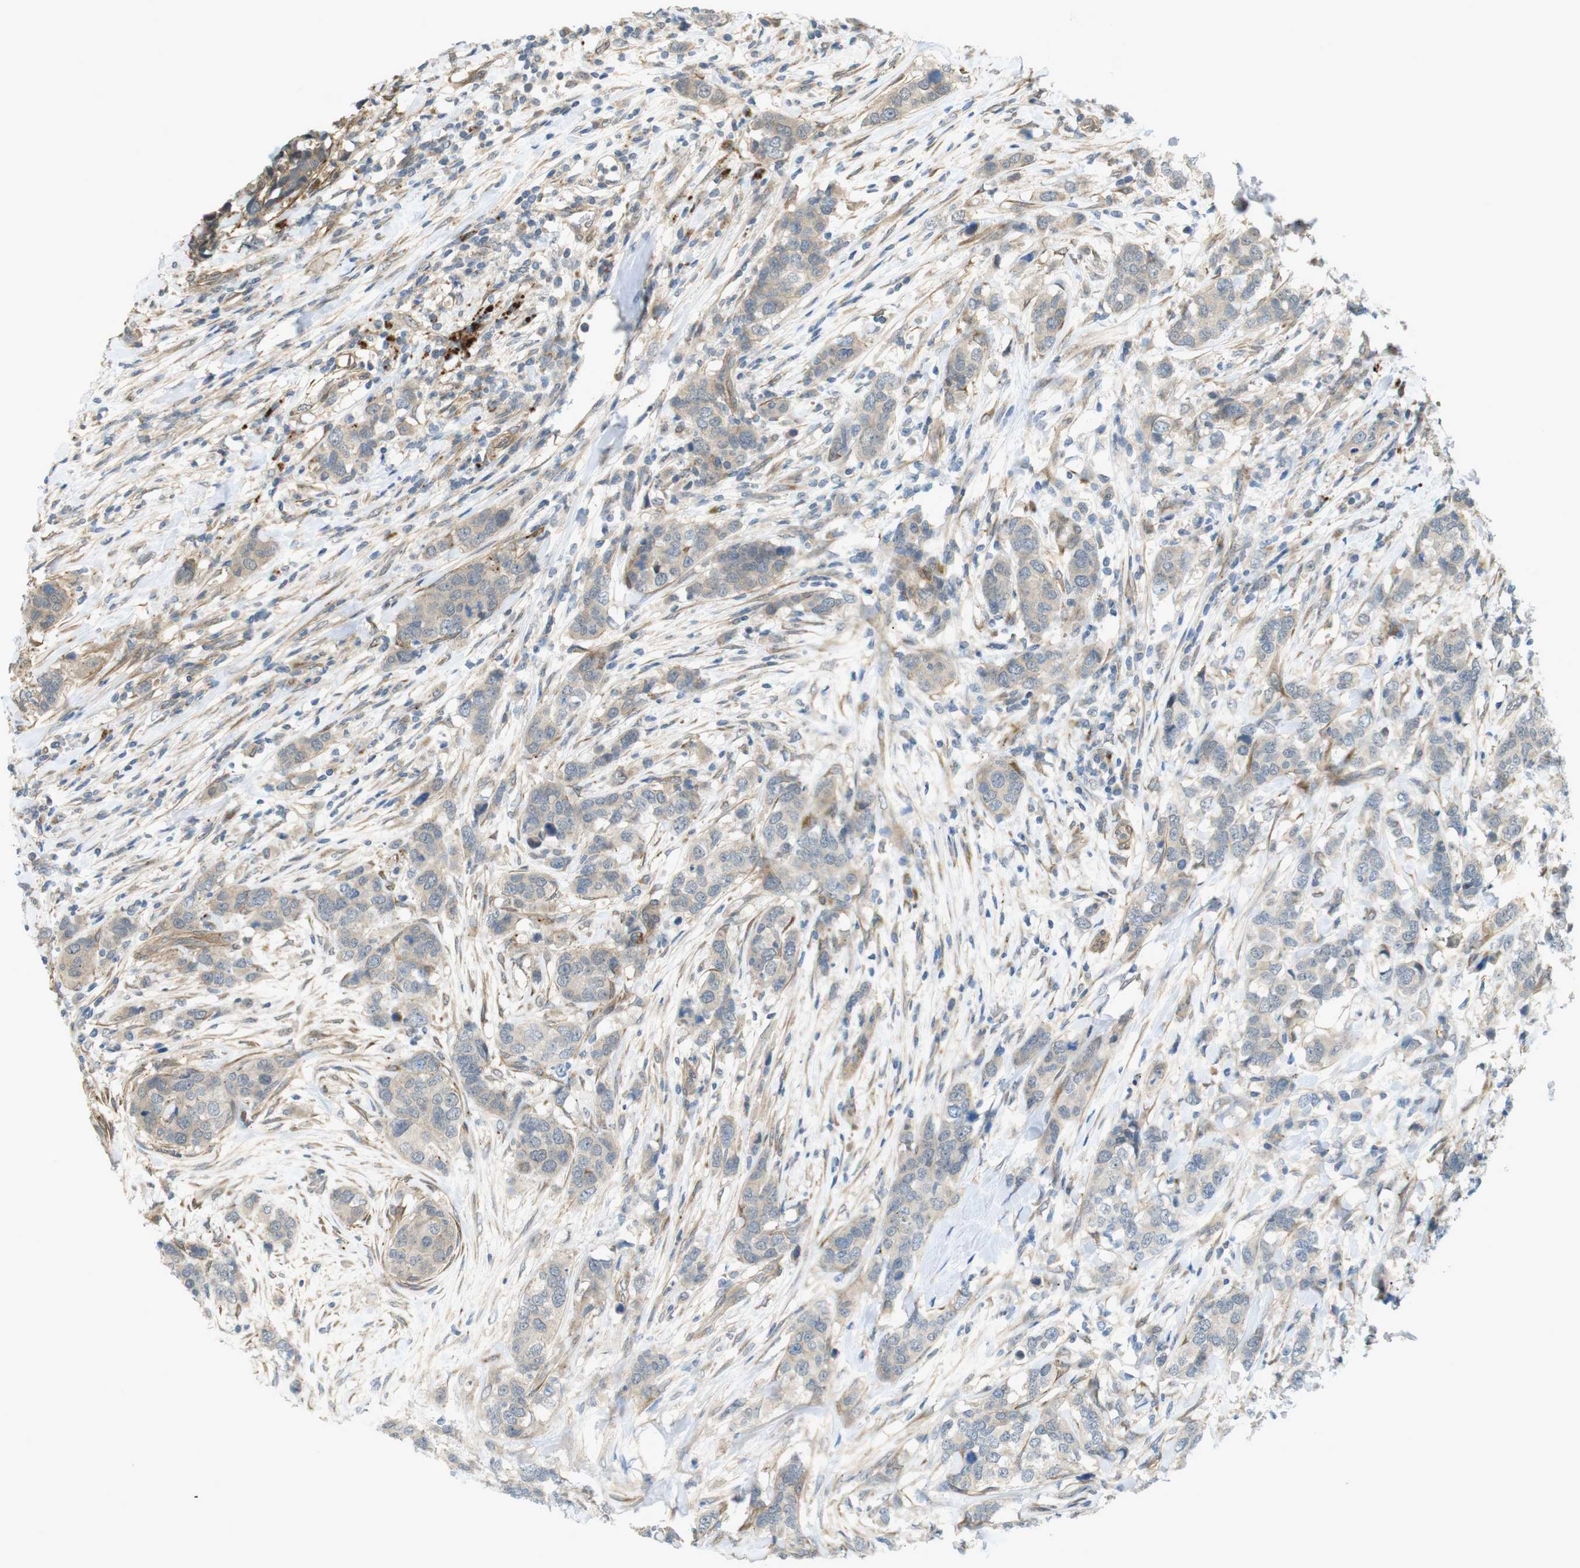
{"staining": {"intensity": "weak", "quantity": "25%-75%", "location": "cytoplasmic/membranous"}, "tissue": "breast cancer", "cell_type": "Tumor cells", "image_type": "cancer", "snomed": [{"axis": "morphology", "description": "Lobular carcinoma"}, {"axis": "topography", "description": "Breast"}], "caption": "Protein analysis of breast lobular carcinoma tissue exhibits weak cytoplasmic/membranous expression in about 25%-75% of tumor cells. The protein is shown in brown color, while the nuclei are stained blue.", "gene": "KANK2", "patient": {"sex": "female", "age": 59}}